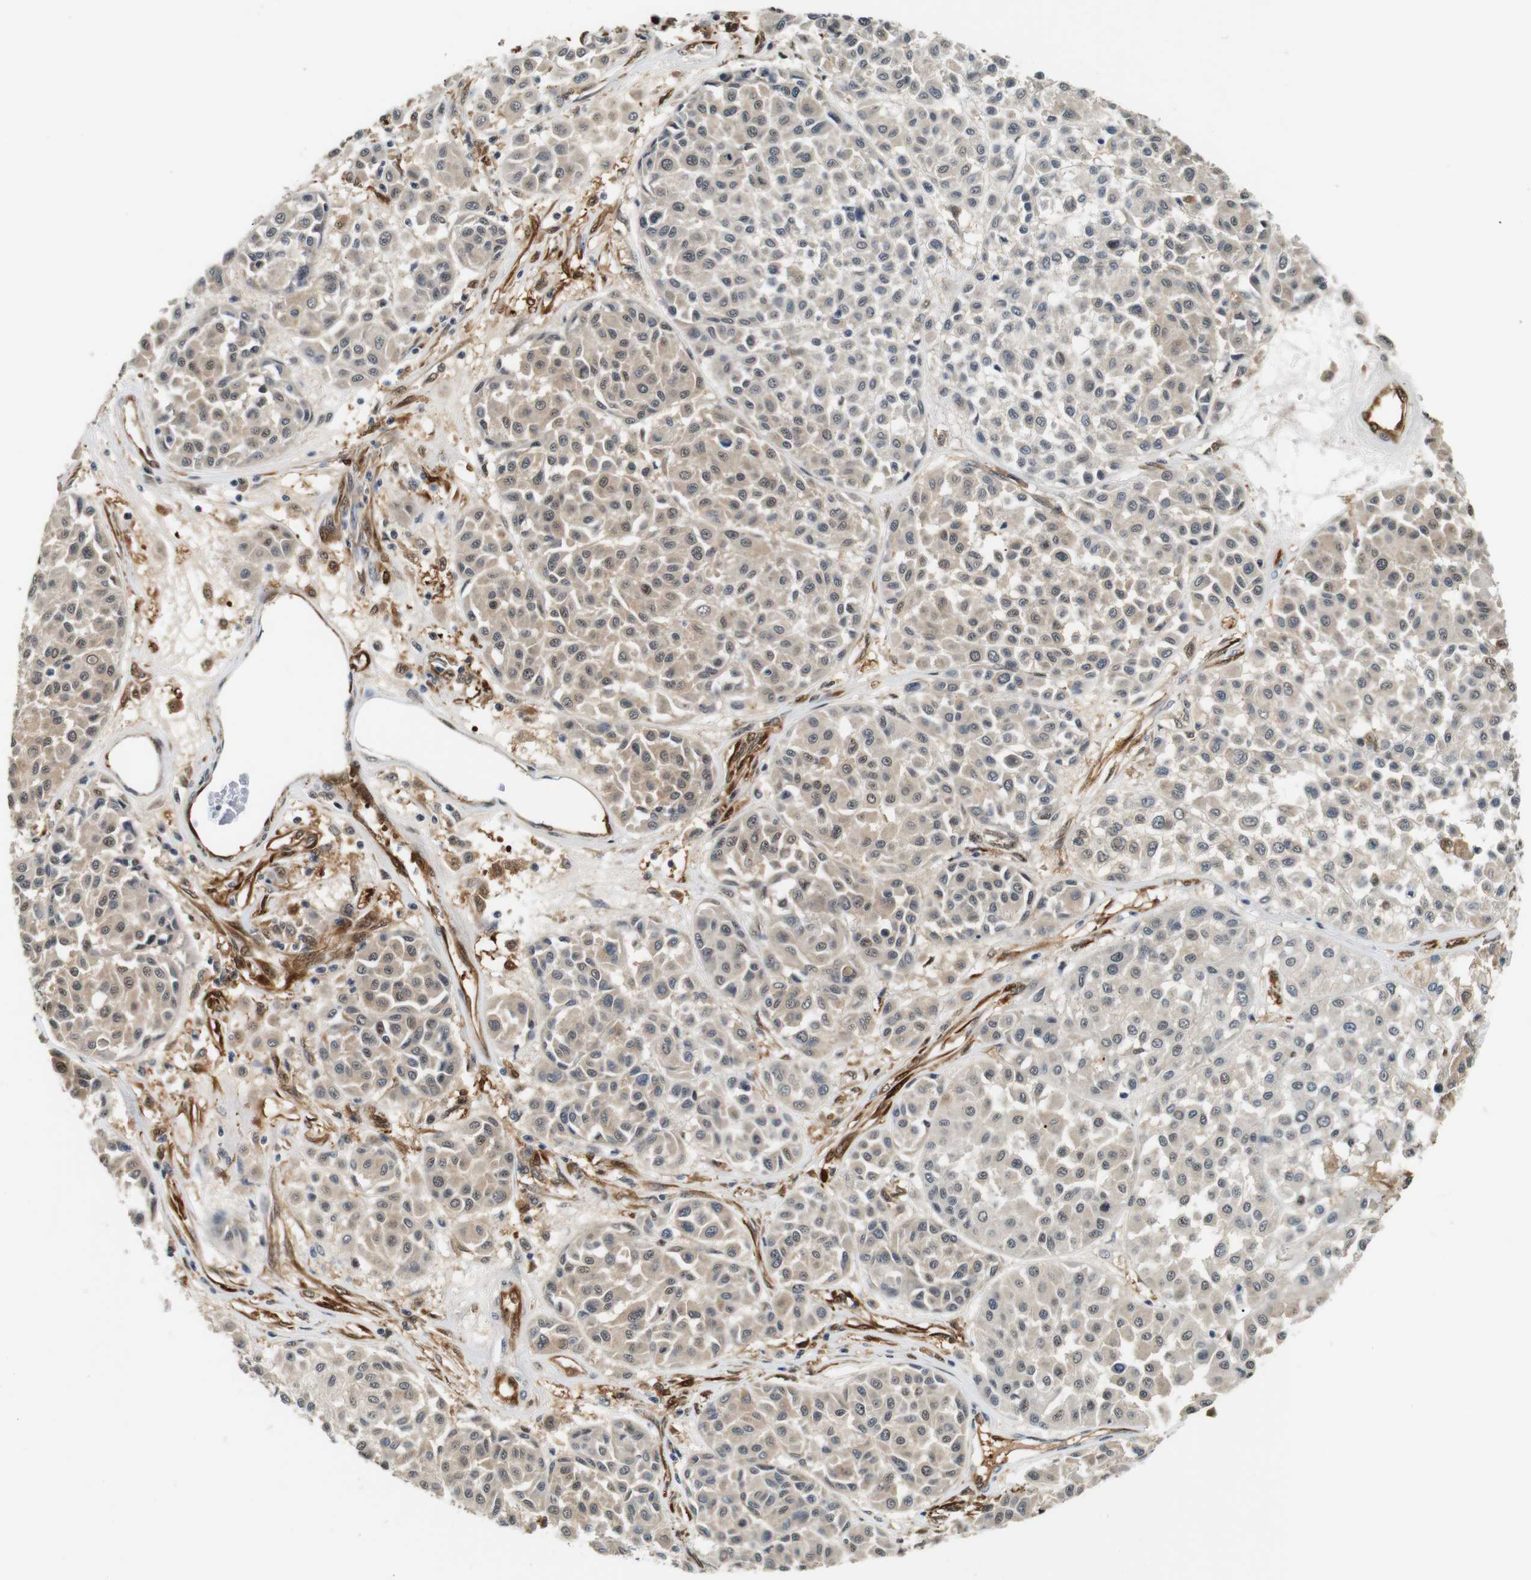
{"staining": {"intensity": "weak", "quantity": ">75%", "location": "cytoplasmic/membranous,nuclear"}, "tissue": "melanoma", "cell_type": "Tumor cells", "image_type": "cancer", "snomed": [{"axis": "morphology", "description": "Malignant melanoma, Metastatic site"}, {"axis": "topography", "description": "Soft tissue"}], "caption": "Melanoma stained with DAB immunohistochemistry displays low levels of weak cytoplasmic/membranous and nuclear positivity in approximately >75% of tumor cells. (Stains: DAB in brown, nuclei in blue, Microscopy: brightfield microscopy at high magnification).", "gene": "LXN", "patient": {"sex": "male", "age": 41}}